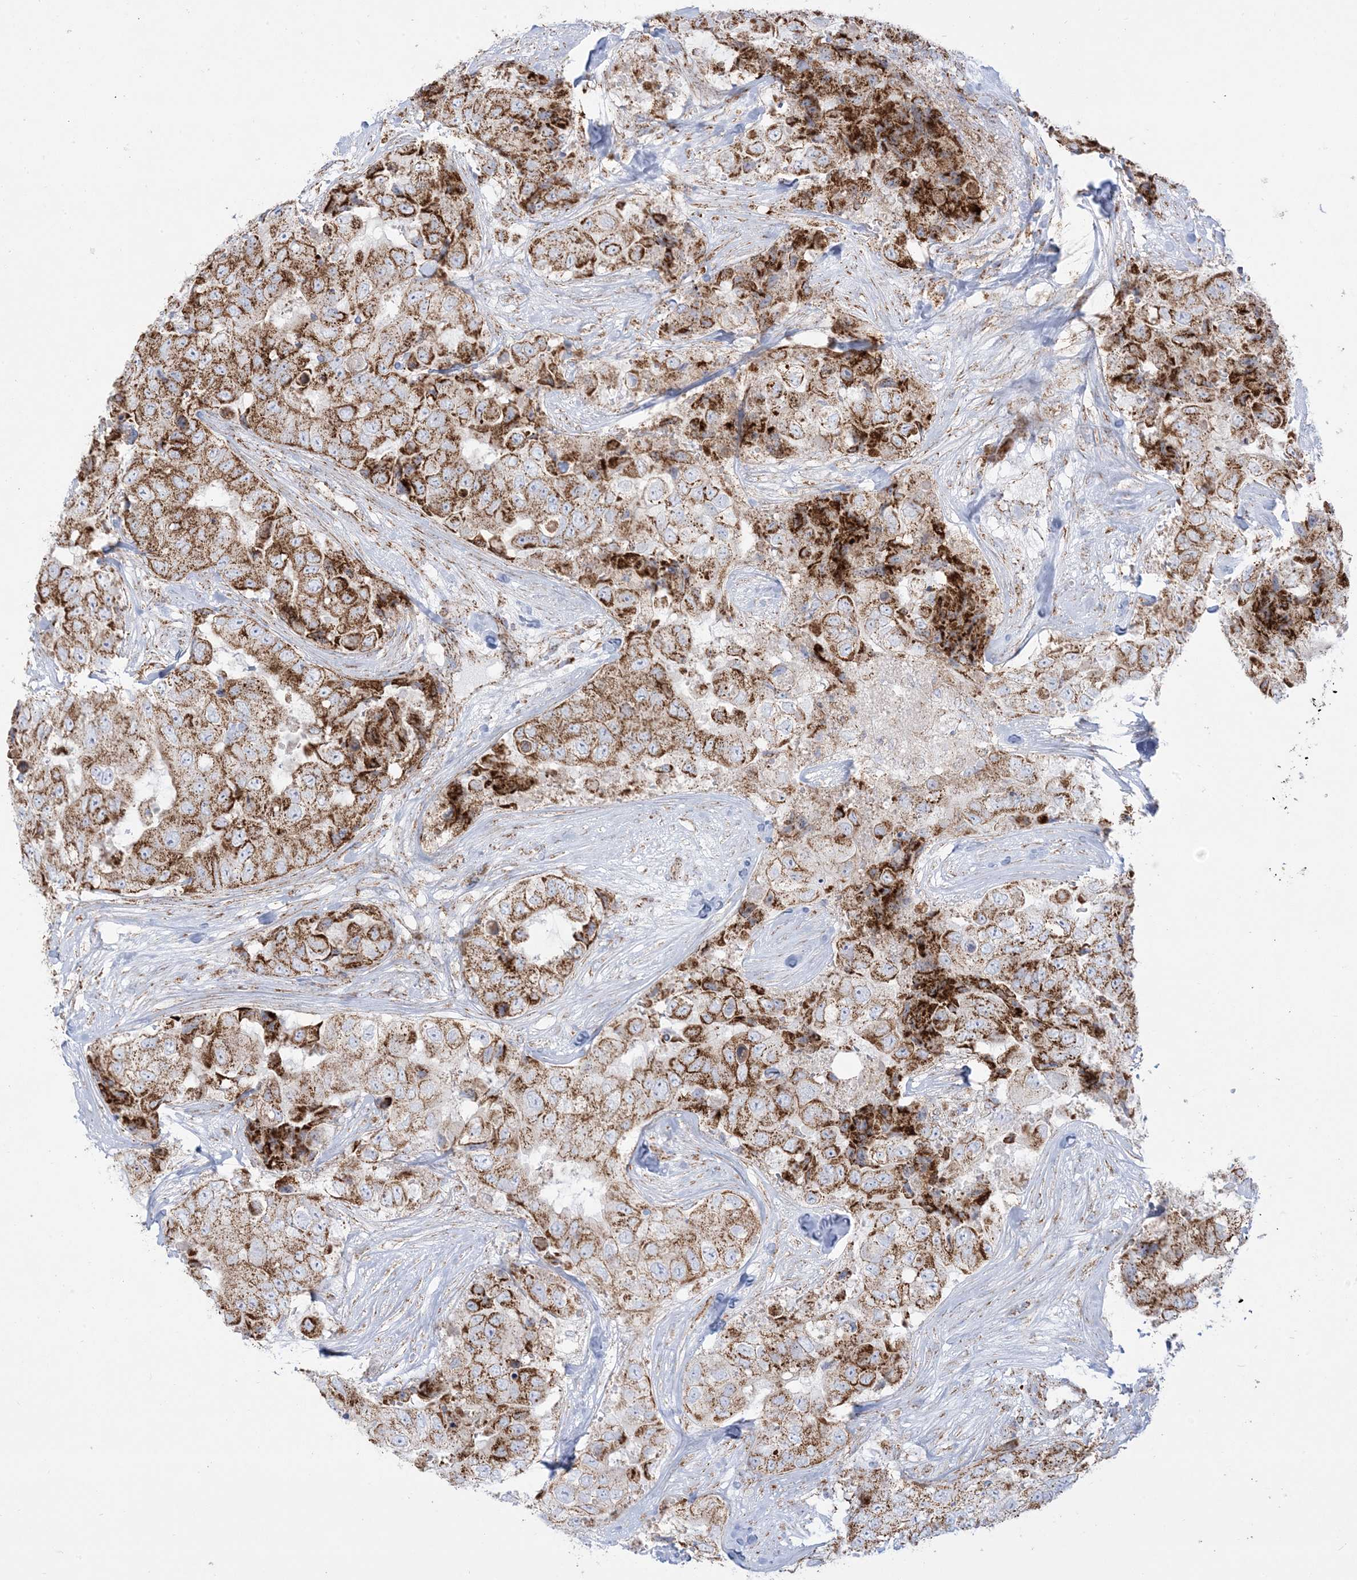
{"staining": {"intensity": "moderate", "quantity": ">75%", "location": "cytoplasmic/membranous"}, "tissue": "breast cancer", "cell_type": "Tumor cells", "image_type": "cancer", "snomed": [{"axis": "morphology", "description": "Duct carcinoma"}, {"axis": "topography", "description": "Breast"}], "caption": "A brown stain shows moderate cytoplasmic/membranous positivity of a protein in human breast cancer tumor cells.", "gene": "MRPS36", "patient": {"sex": "female", "age": 62}}